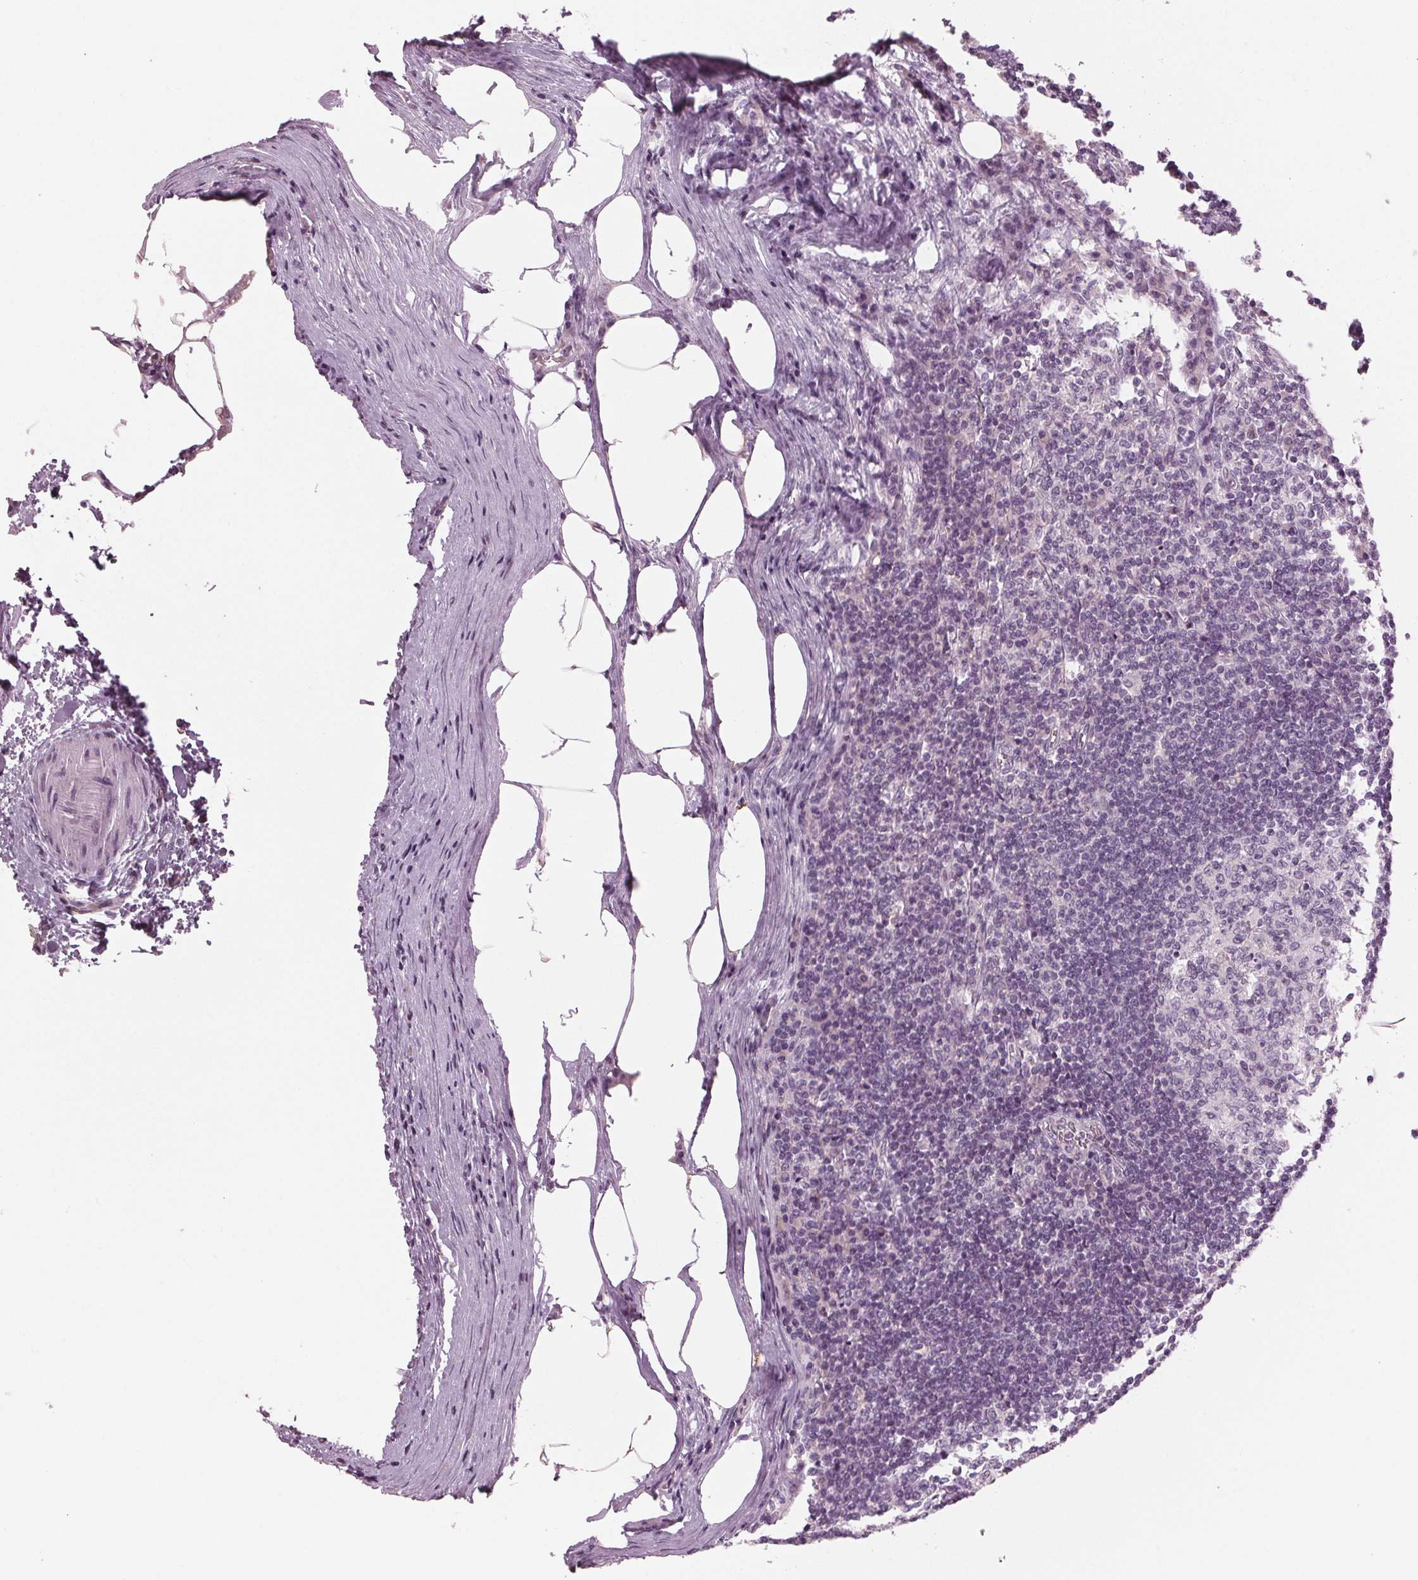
{"staining": {"intensity": "negative", "quantity": "none", "location": "none"}, "tissue": "lymph node", "cell_type": "Germinal center cells", "image_type": "normal", "snomed": [{"axis": "morphology", "description": "Normal tissue, NOS"}, {"axis": "topography", "description": "Lymph node"}], "caption": "The immunohistochemistry photomicrograph has no significant staining in germinal center cells of lymph node.", "gene": "PRAP1", "patient": {"sex": "male", "age": 67}}